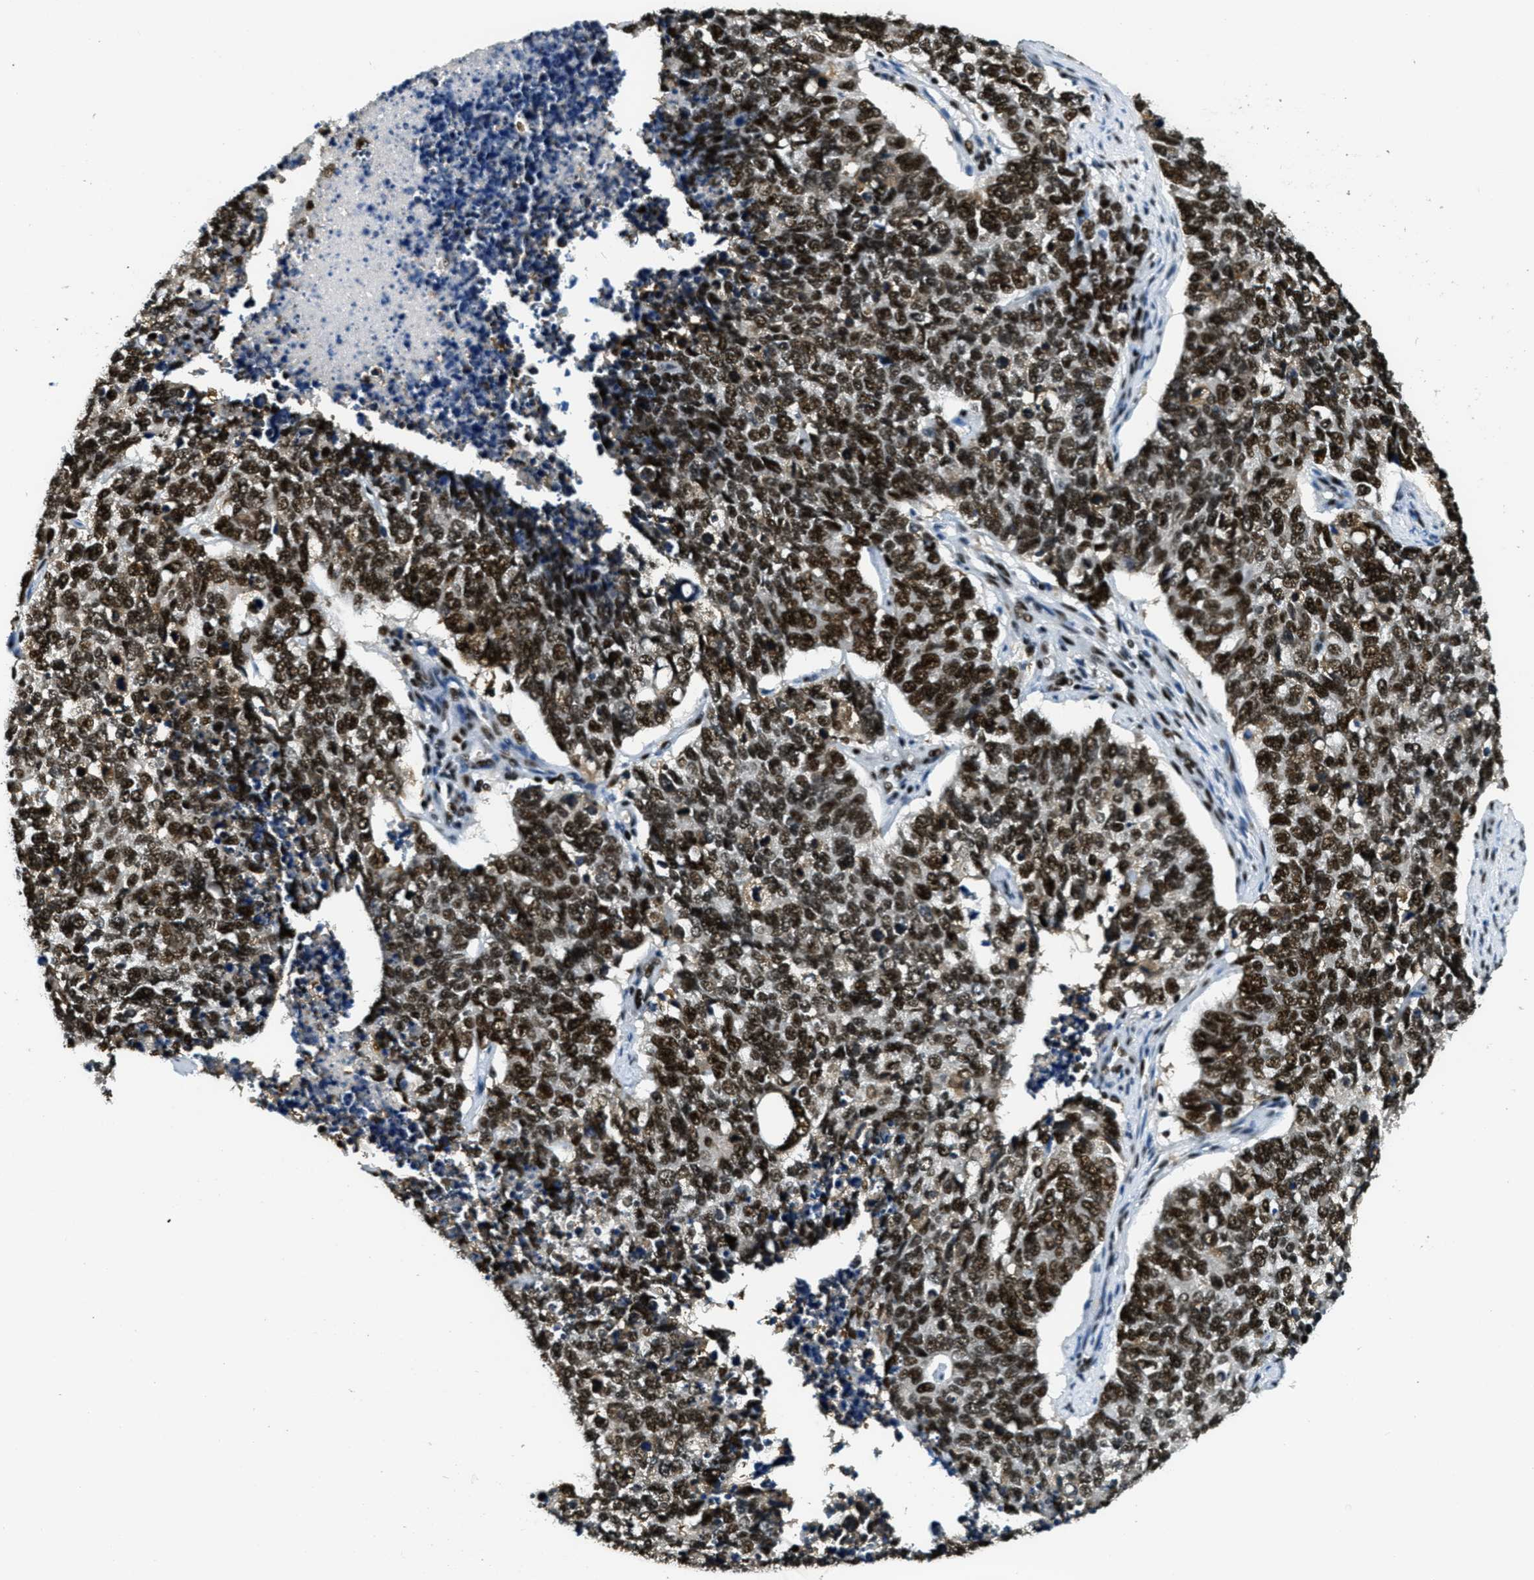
{"staining": {"intensity": "strong", "quantity": ">75%", "location": "nuclear"}, "tissue": "cervical cancer", "cell_type": "Tumor cells", "image_type": "cancer", "snomed": [{"axis": "morphology", "description": "Squamous cell carcinoma, NOS"}, {"axis": "topography", "description": "Cervix"}], "caption": "Immunohistochemistry micrograph of neoplastic tissue: human squamous cell carcinoma (cervical) stained using immunohistochemistry reveals high levels of strong protein expression localized specifically in the nuclear of tumor cells, appearing as a nuclear brown color.", "gene": "SSB", "patient": {"sex": "female", "age": 63}}